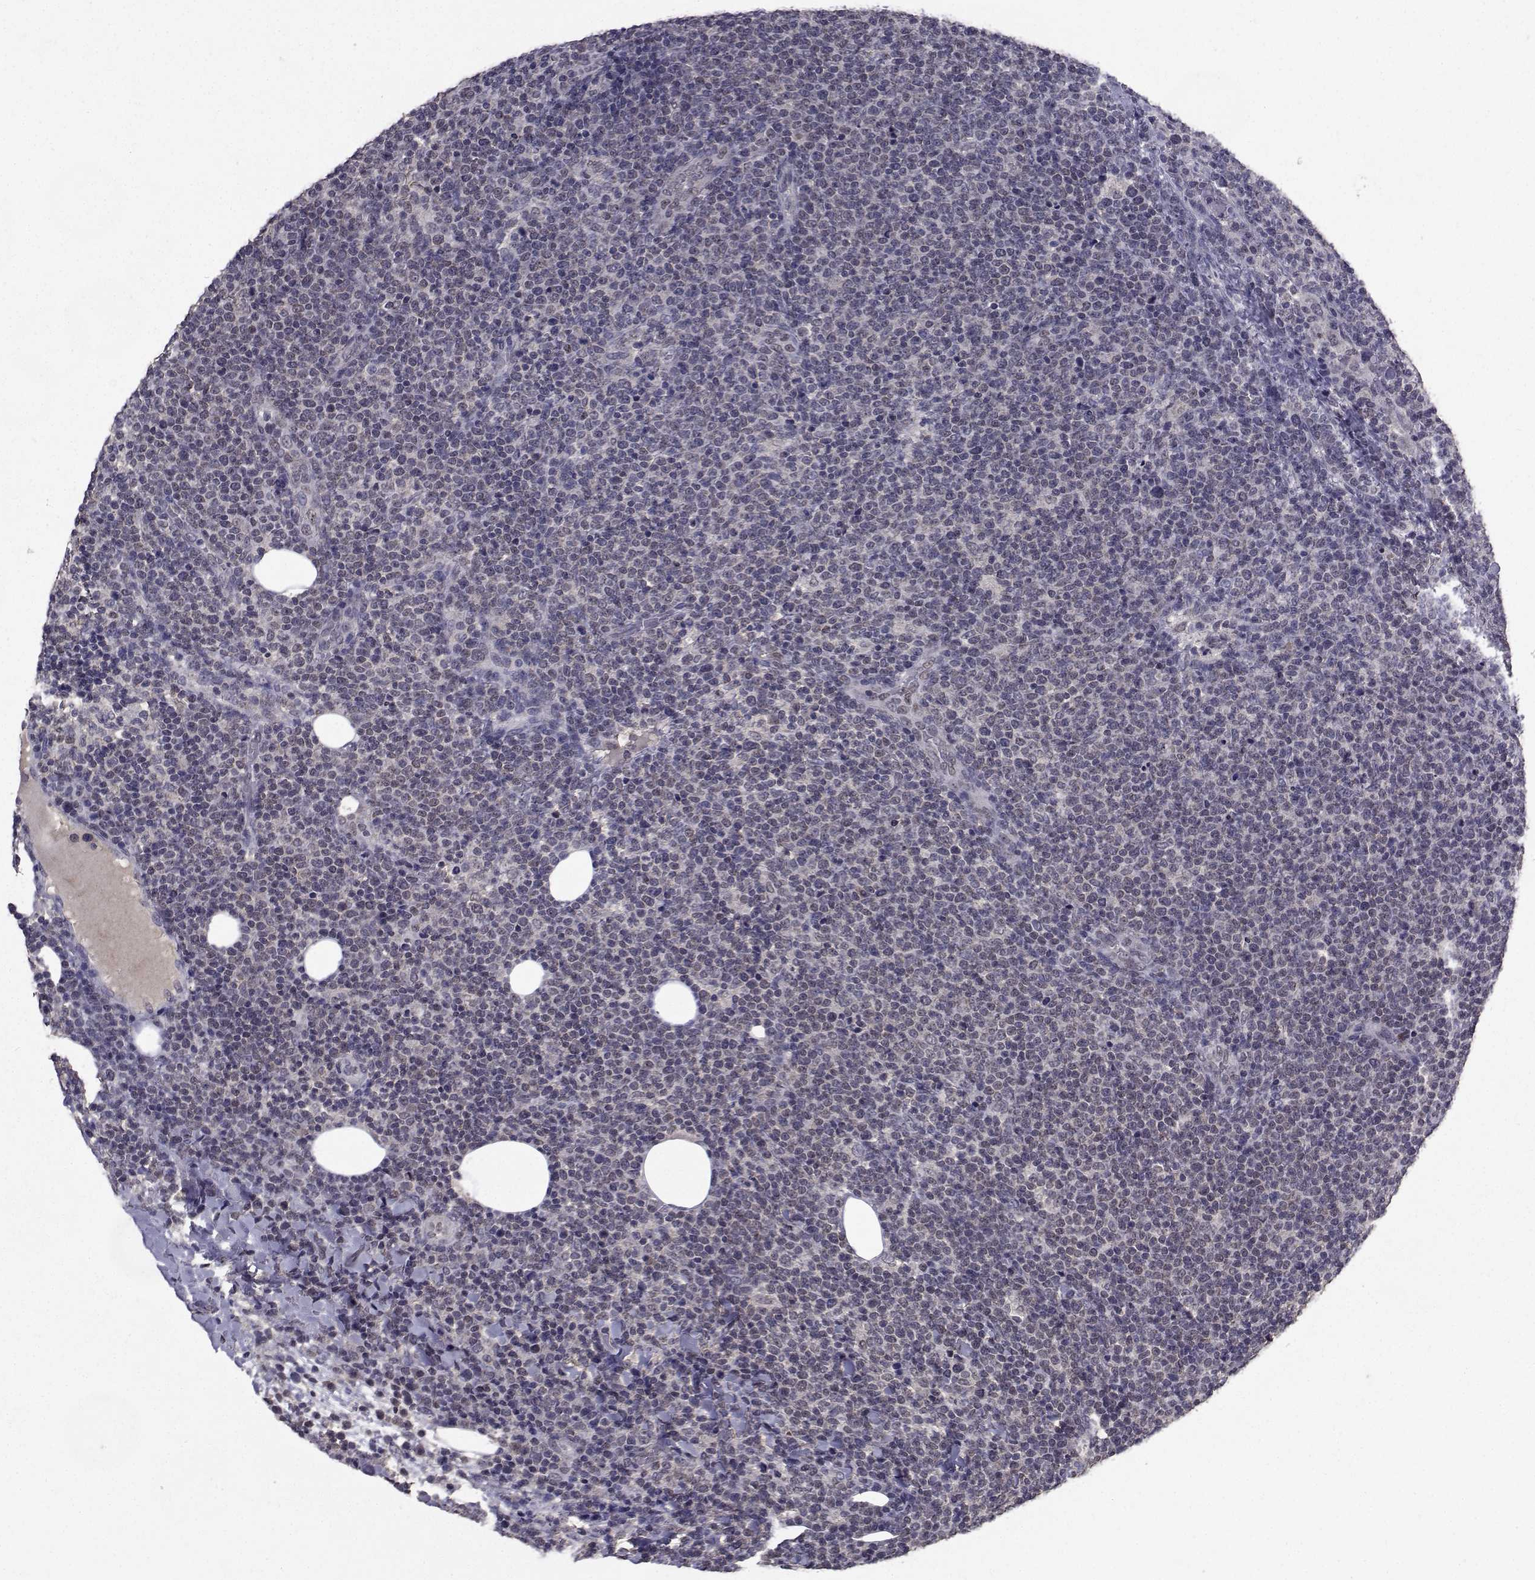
{"staining": {"intensity": "negative", "quantity": "none", "location": "none"}, "tissue": "lymphoma", "cell_type": "Tumor cells", "image_type": "cancer", "snomed": [{"axis": "morphology", "description": "Malignant lymphoma, non-Hodgkin's type, High grade"}, {"axis": "topography", "description": "Lymph node"}], "caption": "A histopathology image of lymphoma stained for a protein displays no brown staining in tumor cells.", "gene": "CYP2S1", "patient": {"sex": "male", "age": 61}}